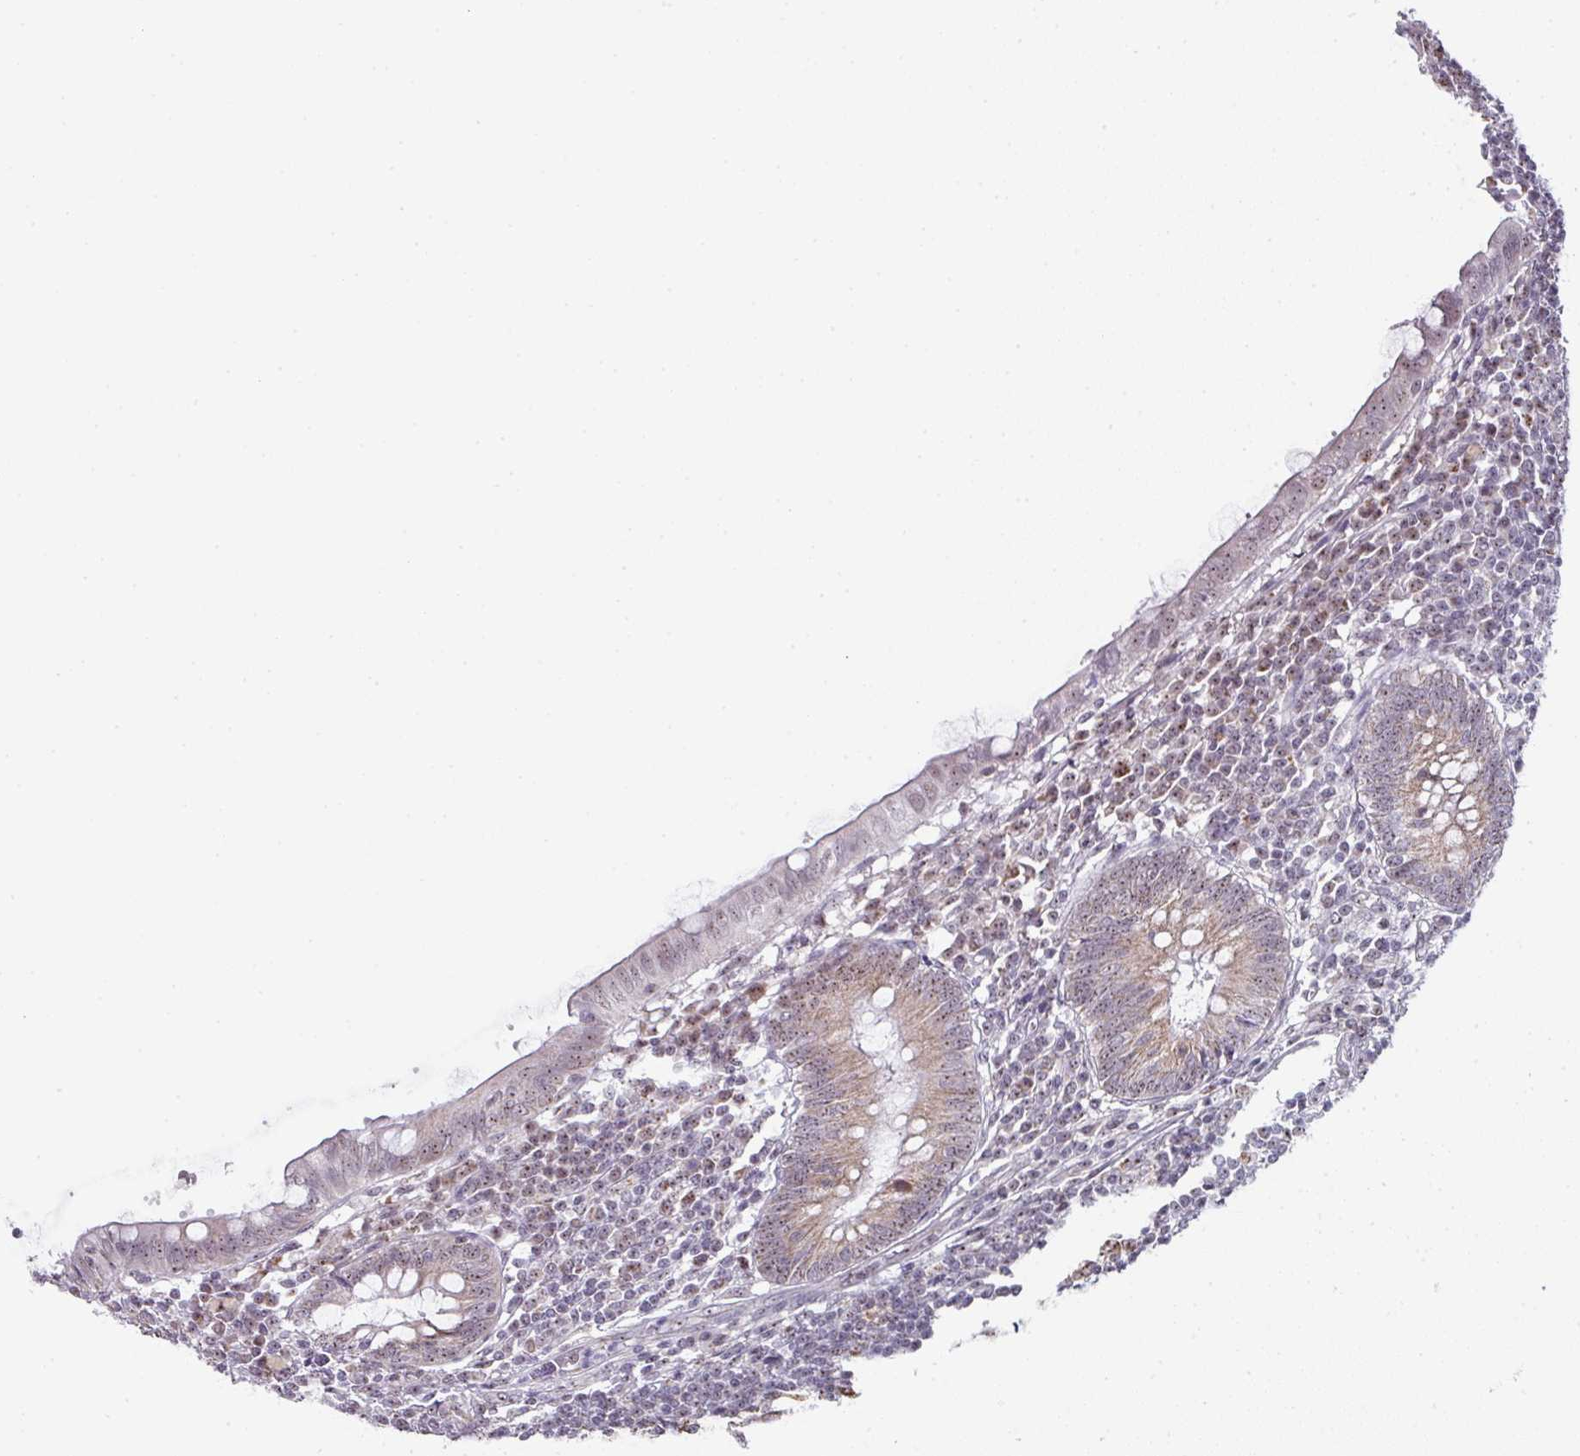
{"staining": {"intensity": "moderate", "quantity": ">75%", "location": "cytoplasmic/membranous,nuclear"}, "tissue": "appendix", "cell_type": "Glandular cells", "image_type": "normal", "snomed": [{"axis": "morphology", "description": "Normal tissue, NOS"}, {"axis": "topography", "description": "Appendix"}], "caption": "Immunohistochemistry image of benign appendix stained for a protein (brown), which shows medium levels of moderate cytoplasmic/membranous,nuclear expression in about >75% of glandular cells.", "gene": "NACC2", "patient": {"sex": "male", "age": 83}}